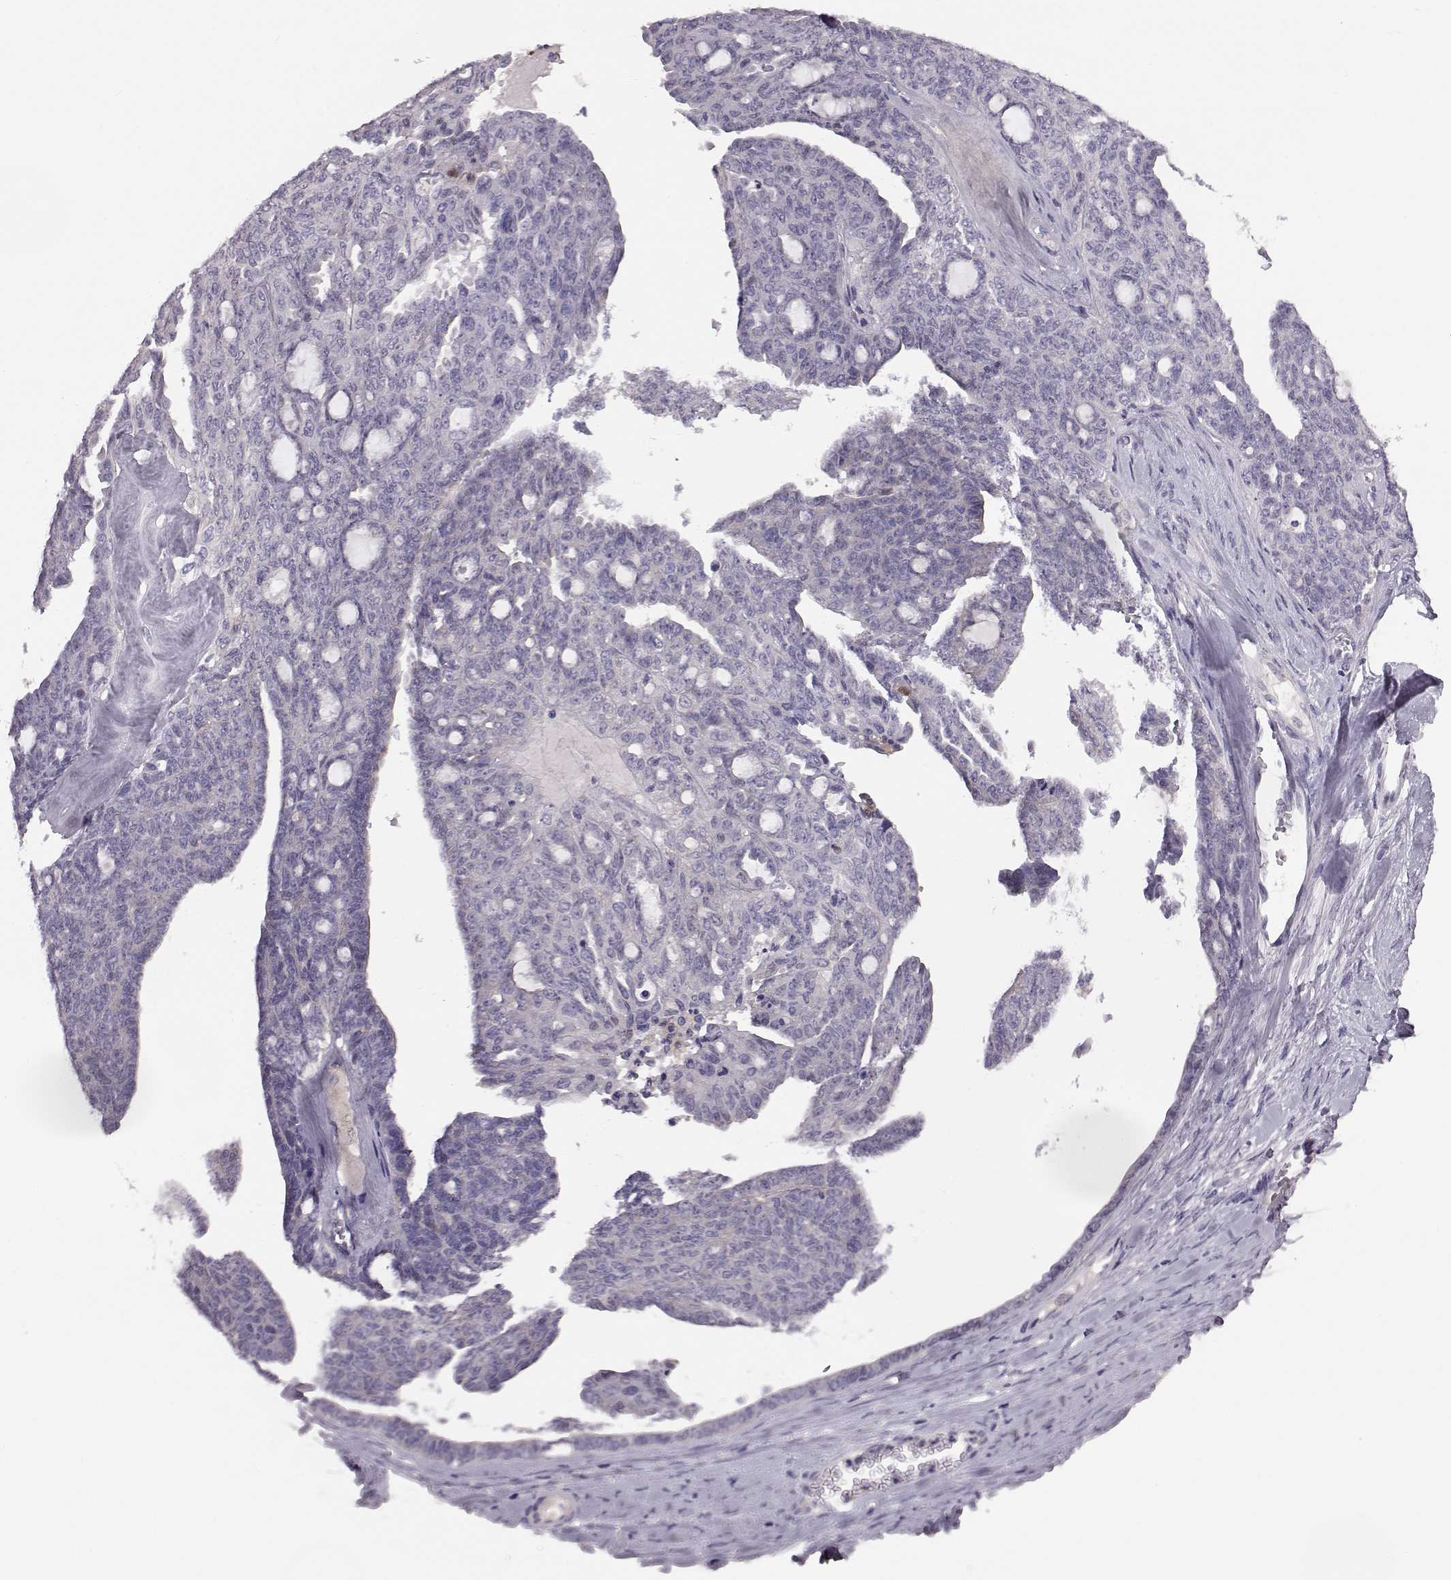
{"staining": {"intensity": "negative", "quantity": "none", "location": "none"}, "tissue": "ovarian cancer", "cell_type": "Tumor cells", "image_type": "cancer", "snomed": [{"axis": "morphology", "description": "Cystadenocarcinoma, serous, NOS"}, {"axis": "topography", "description": "Ovary"}], "caption": "Serous cystadenocarcinoma (ovarian) was stained to show a protein in brown. There is no significant positivity in tumor cells.", "gene": "ADGRG5", "patient": {"sex": "female", "age": 71}}